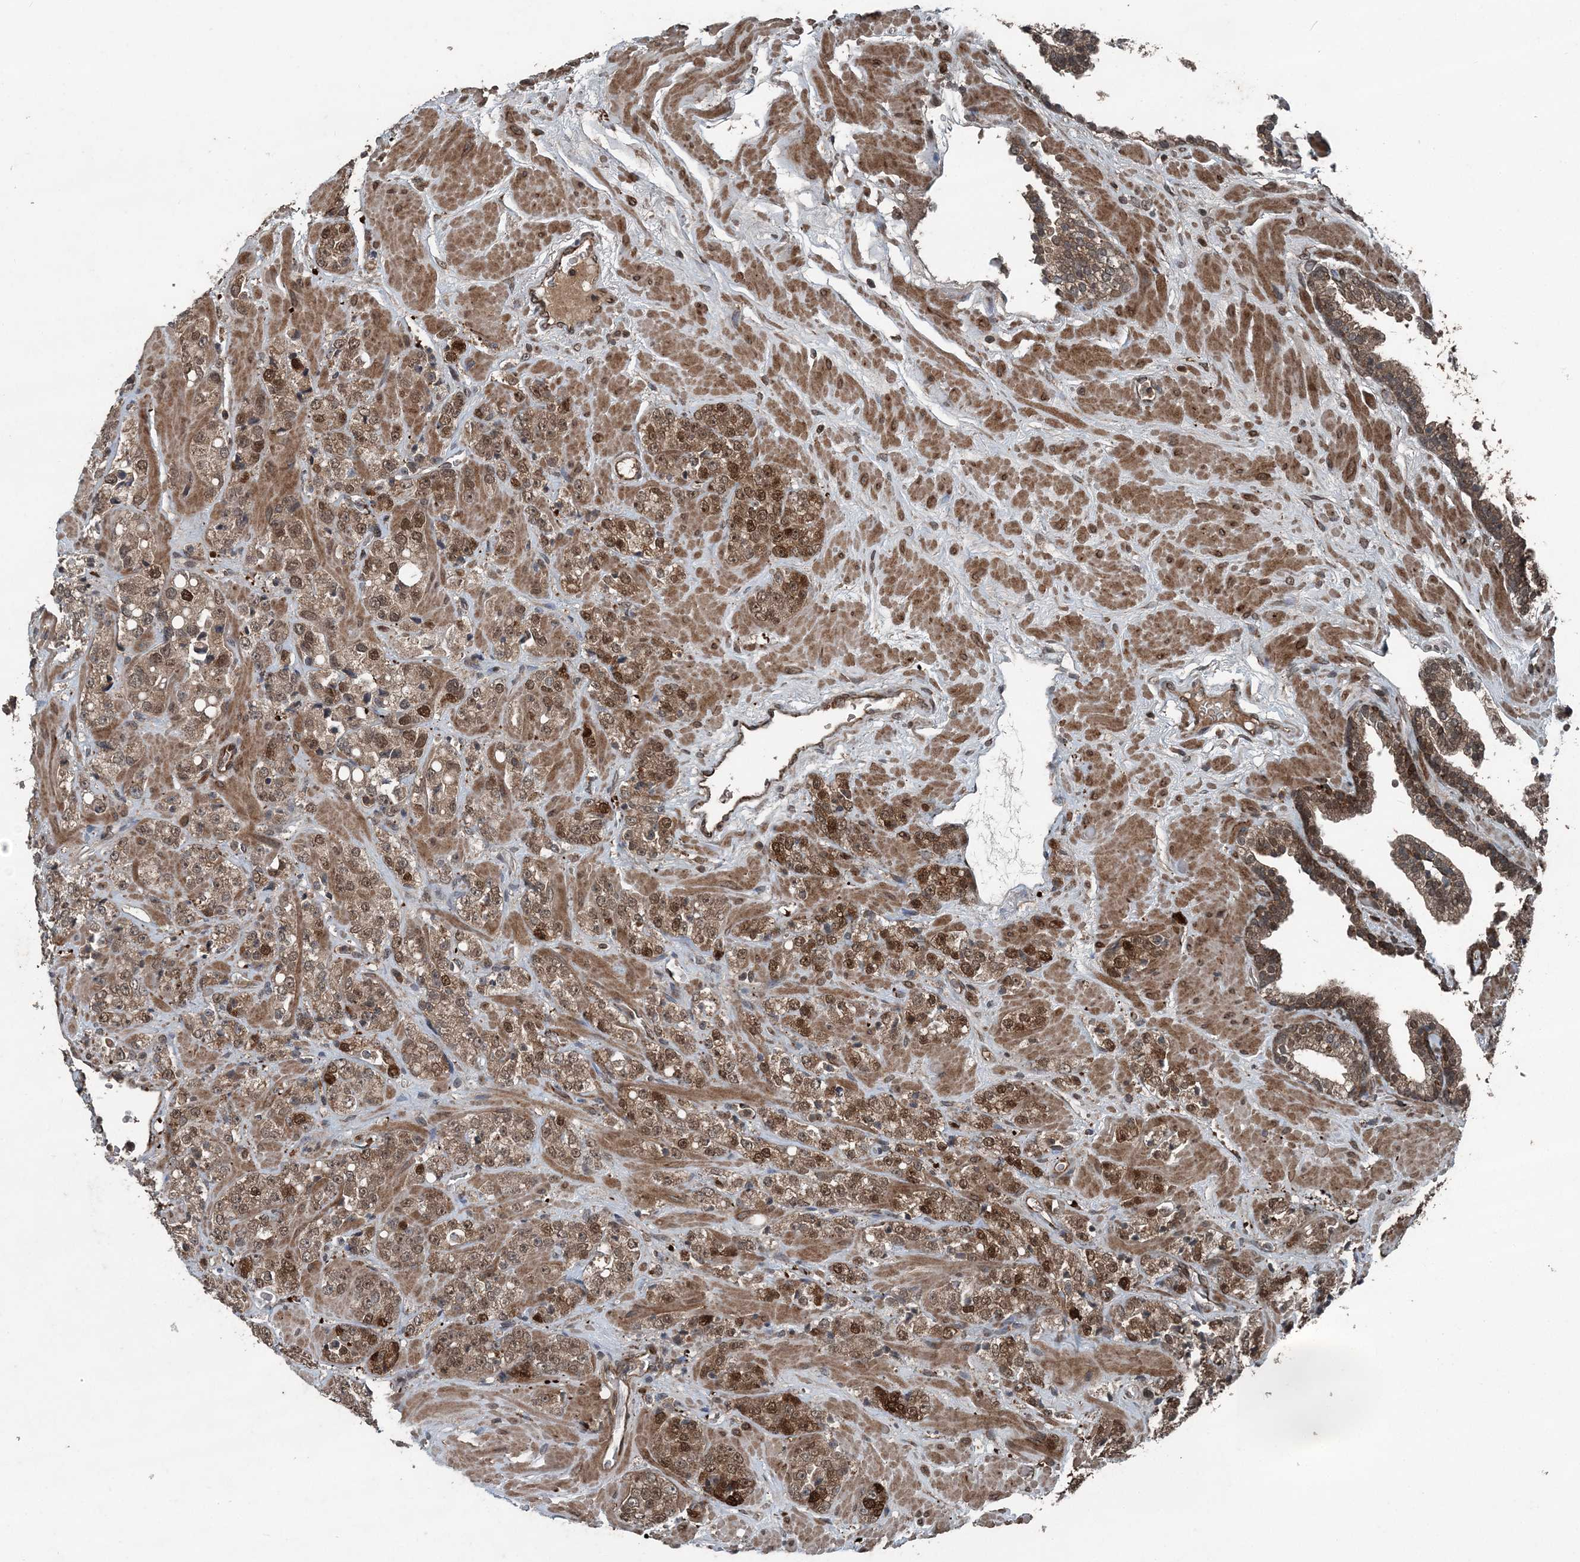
{"staining": {"intensity": "moderate", "quantity": "25%-75%", "location": "cytoplasmic/membranous,nuclear"}, "tissue": "prostate cancer", "cell_type": "Tumor cells", "image_type": "cancer", "snomed": [{"axis": "morphology", "description": "Adenocarcinoma, High grade"}, {"axis": "topography", "description": "Prostate"}], "caption": "Prostate cancer (adenocarcinoma (high-grade)) stained for a protein (brown) exhibits moderate cytoplasmic/membranous and nuclear positive staining in about 25%-75% of tumor cells.", "gene": "CFL1", "patient": {"sex": "male", "age": 64}}